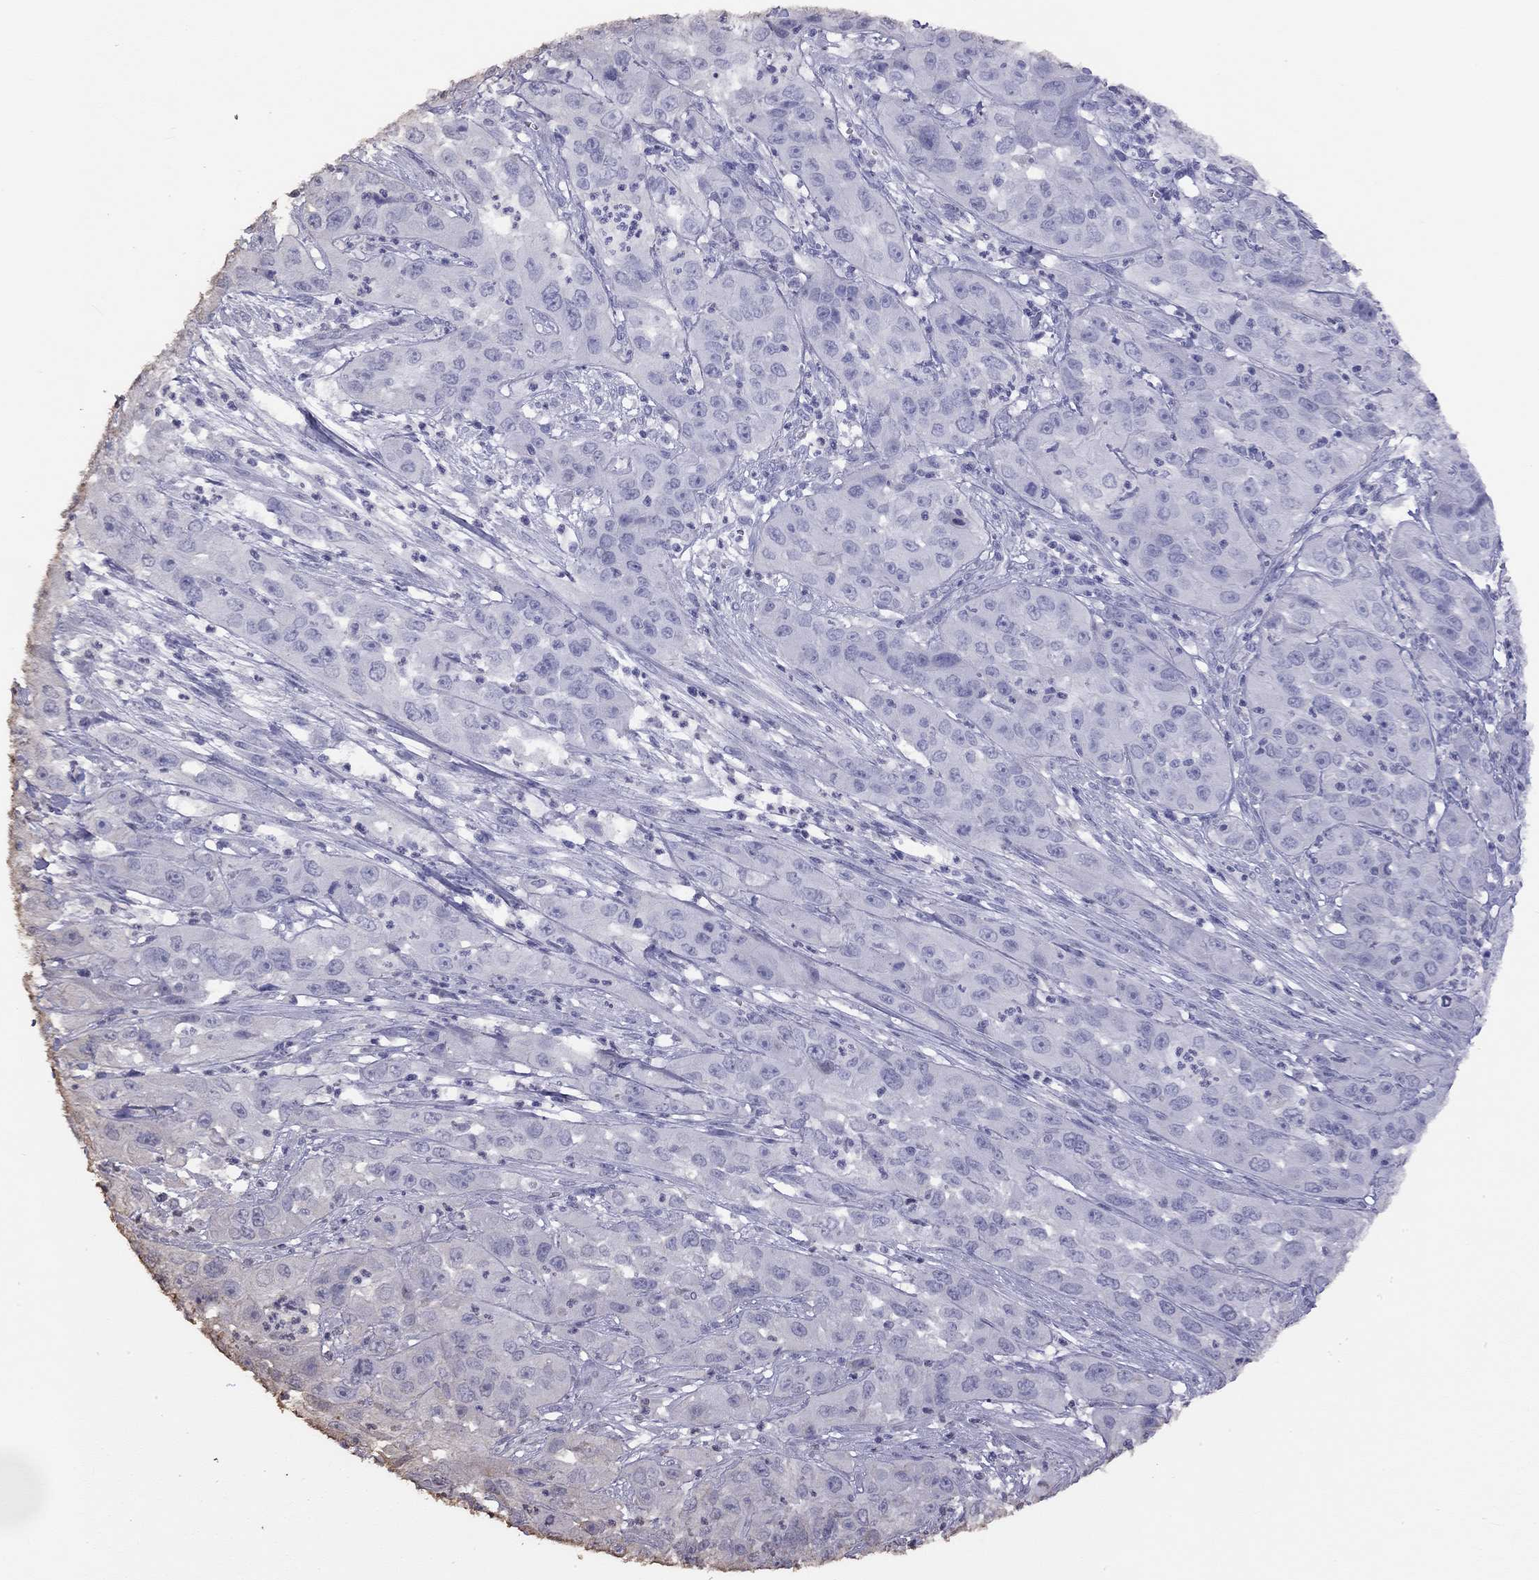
{"staining": {"intensity": "negative", "quantity": "none", "location": "none"}, "tissue": "cervical cancer", "cell_type": "Tumor cells", "image_type": "cancer", "snomed": [{"axis": "morphology", "description": "Squamous cell carcinoma, NOS"}, {"axis": "topography", "description": "Cervix"}], "caption": "Human cervical cancer stained for a protein using IHC shows no expression in tumor cells.", "gene": "SUN3", "patient": {"sex": "female", "age": 32}}